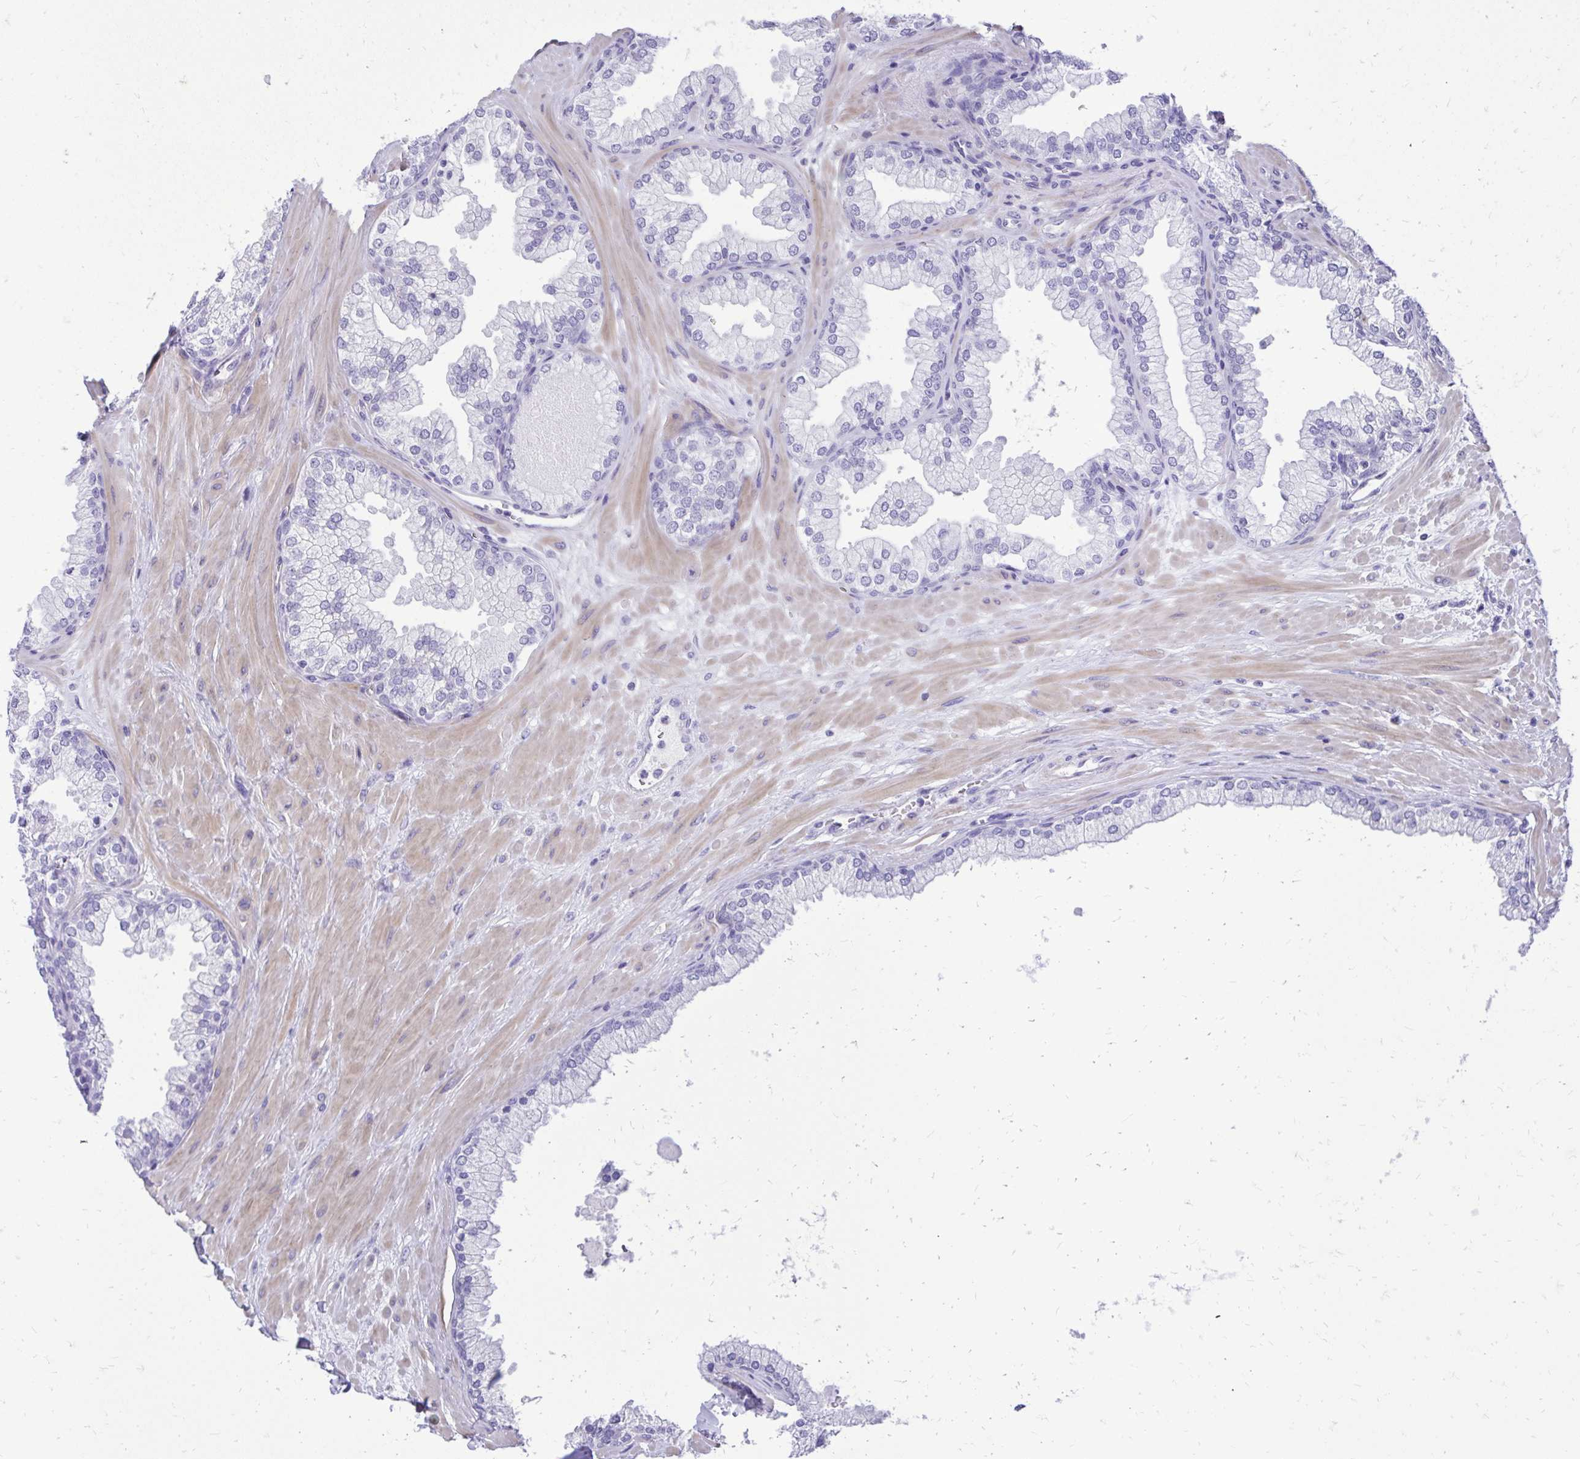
{"staining": {"intensity": "negative", "quantity": "none", "location": "none"}, "tissue": "prostate", "cell_type": "Glandular cells", "image_type": "normal", "snomed": [{"axis": "morphology", "description": "Normal tissue, NOS"}, {"axis": "topography", "description": "Prostate"}, {"axis": "topography", "description": "Peripheral nerve tissue"}], "caption": "Benign prostate was stained to show a protein in brown. There is no significant positivity in glandular cells. (DAB (3,3'-diaminobenzidine) immunohistochemistry (IHC) visualized using brightfield microscopy, high magnification).", "gene": "PELI3", "patient": {"sex": "male", "age": 61}}